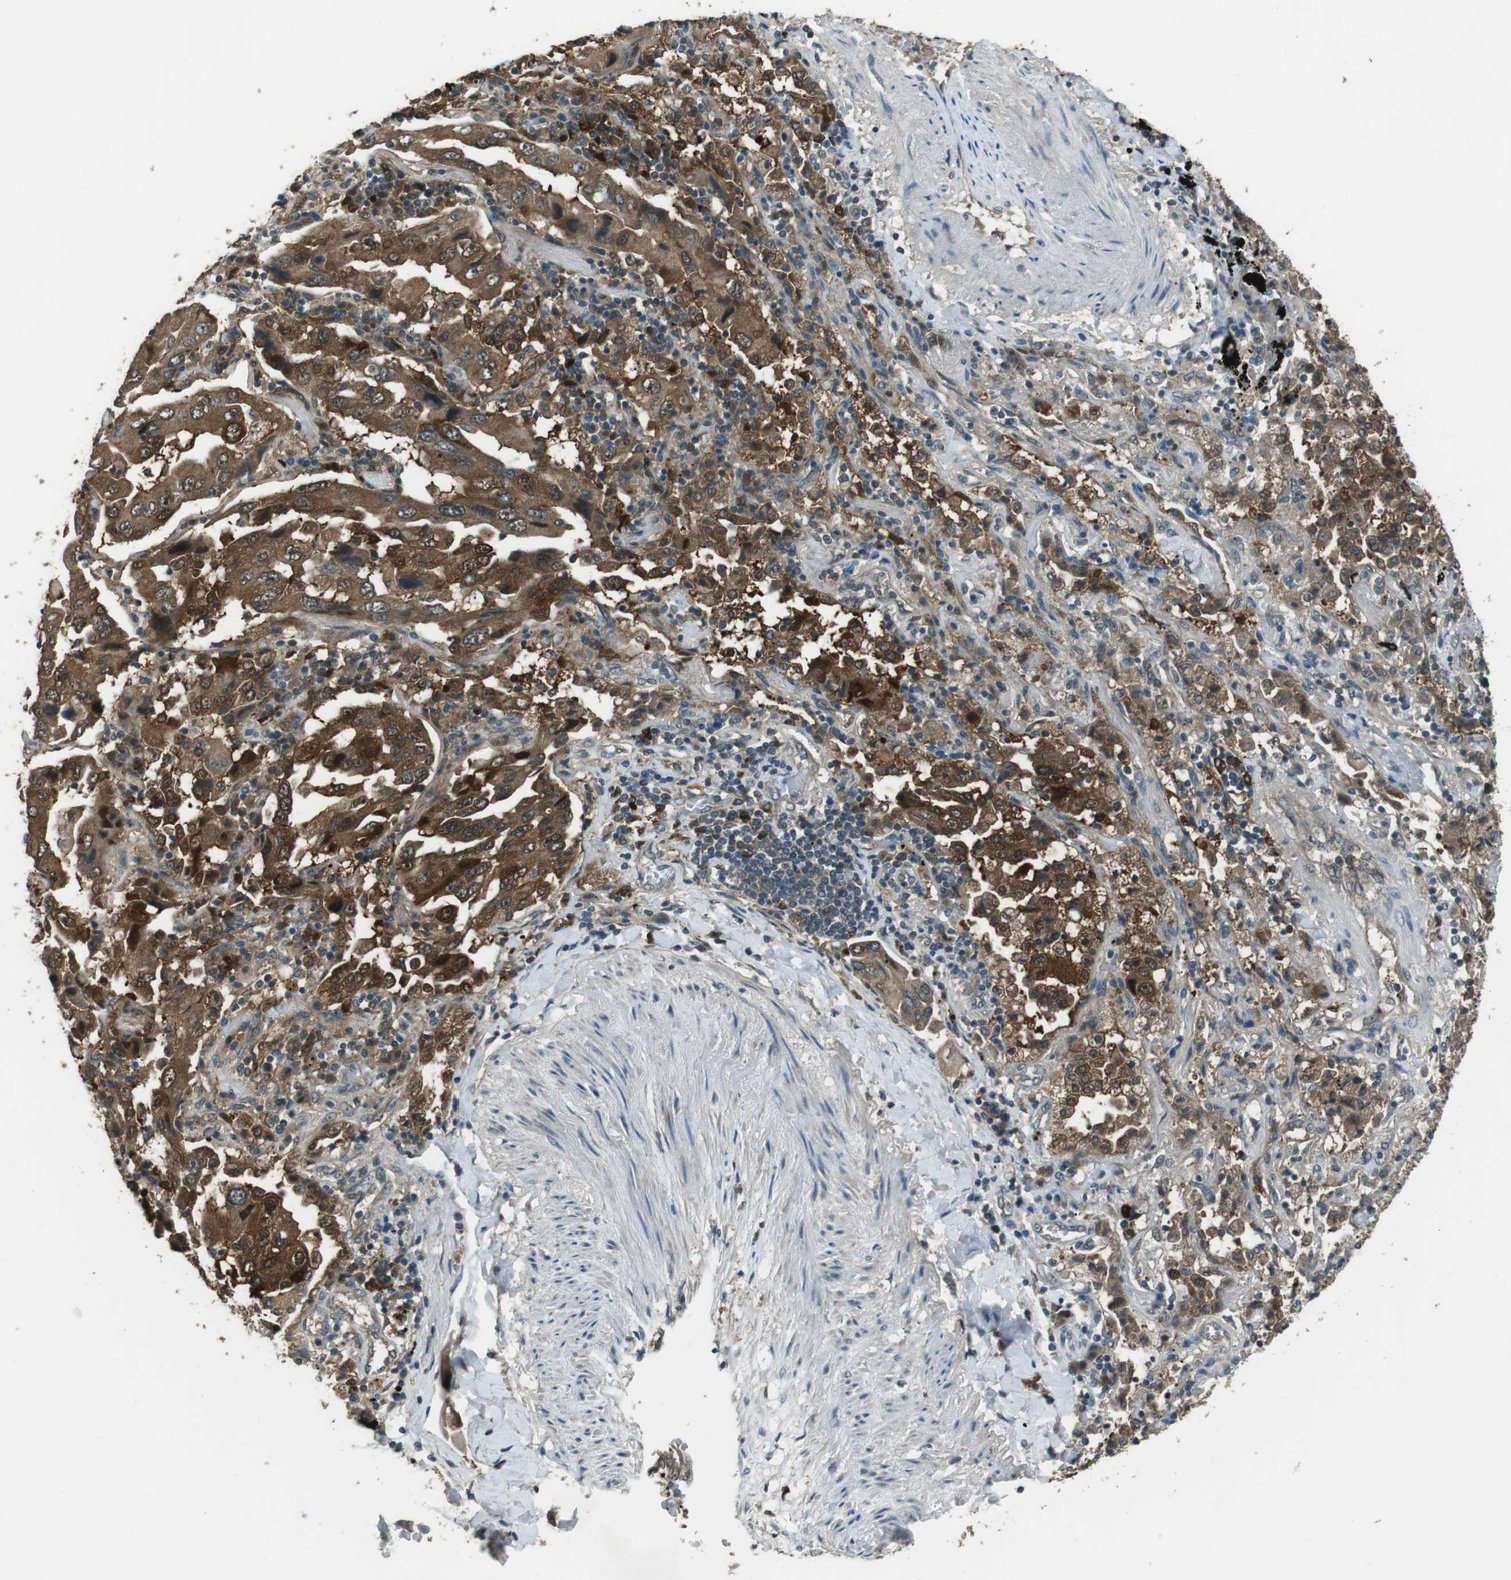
{"staining": {"intensity": "moderate", "quantity": ">75%", "location": "cytoplasmic/membranous,nuclear"}, "tissue": "lung cancer", "cell_type": "Tumor cells", "image_type": "cancer", "snomed": [{"axis": "morphology", "description": "Adenocarcinoma, NOS"}, {"axis": "topography", "description": "Lung"}], "caption": "A medium amount of moderate cytoplasmic/membranous and nuclear expression is identified in about >75% of tumor cells in adenocarcinoma (lung) tissue.", "gene": "MFAP3", "patient": {"sex": "female", "age": 65}}